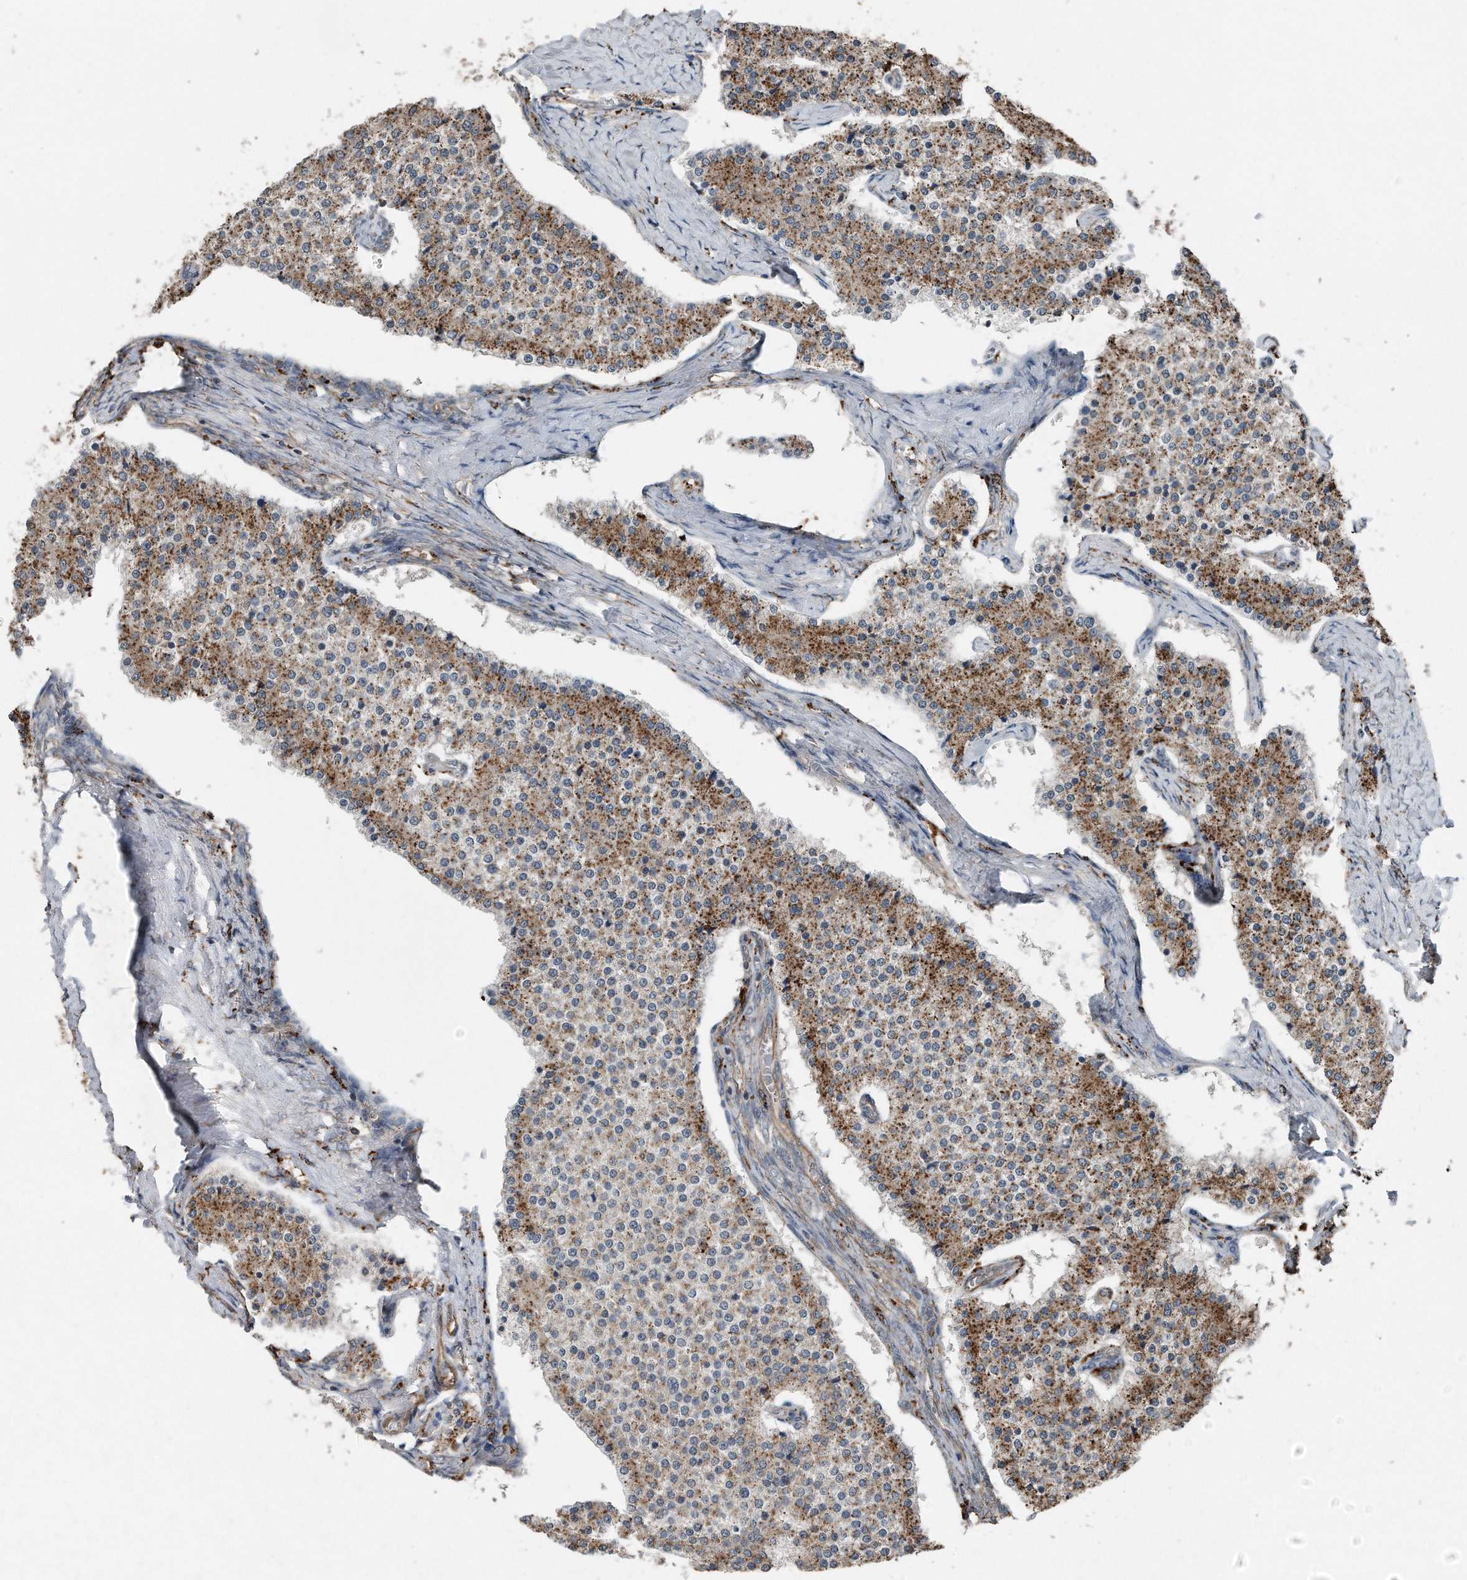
{"staining": {"intensity": "moderate", "quantity": ">75%", "location": "cytoplasmic/membranous"}, "tissue": "carcinoid", "cell_type": "Tumor cells", "image_type": "cancer", "snomed": [{"axis": "morphology", "description": "Carcinoid, malignant, NOS"}, {"axis": "topography", "description": "Colon"}], "caption": "Immunohistochemistry staining of malignant carcinoid, which reveals medium levels of moderate cytoplasmic/membranous positivity in about >75% of tumor cells indicating moderate cytoplasmic/membranous protein staining. The staining was performed using DAB (3,3'-diaminobenzidine) (brown) for protein detection and nuclei were counterstained in hematoxylin (blue).", "gene": "ZNF772", "patient": {"sex": "female", "age": 52}}